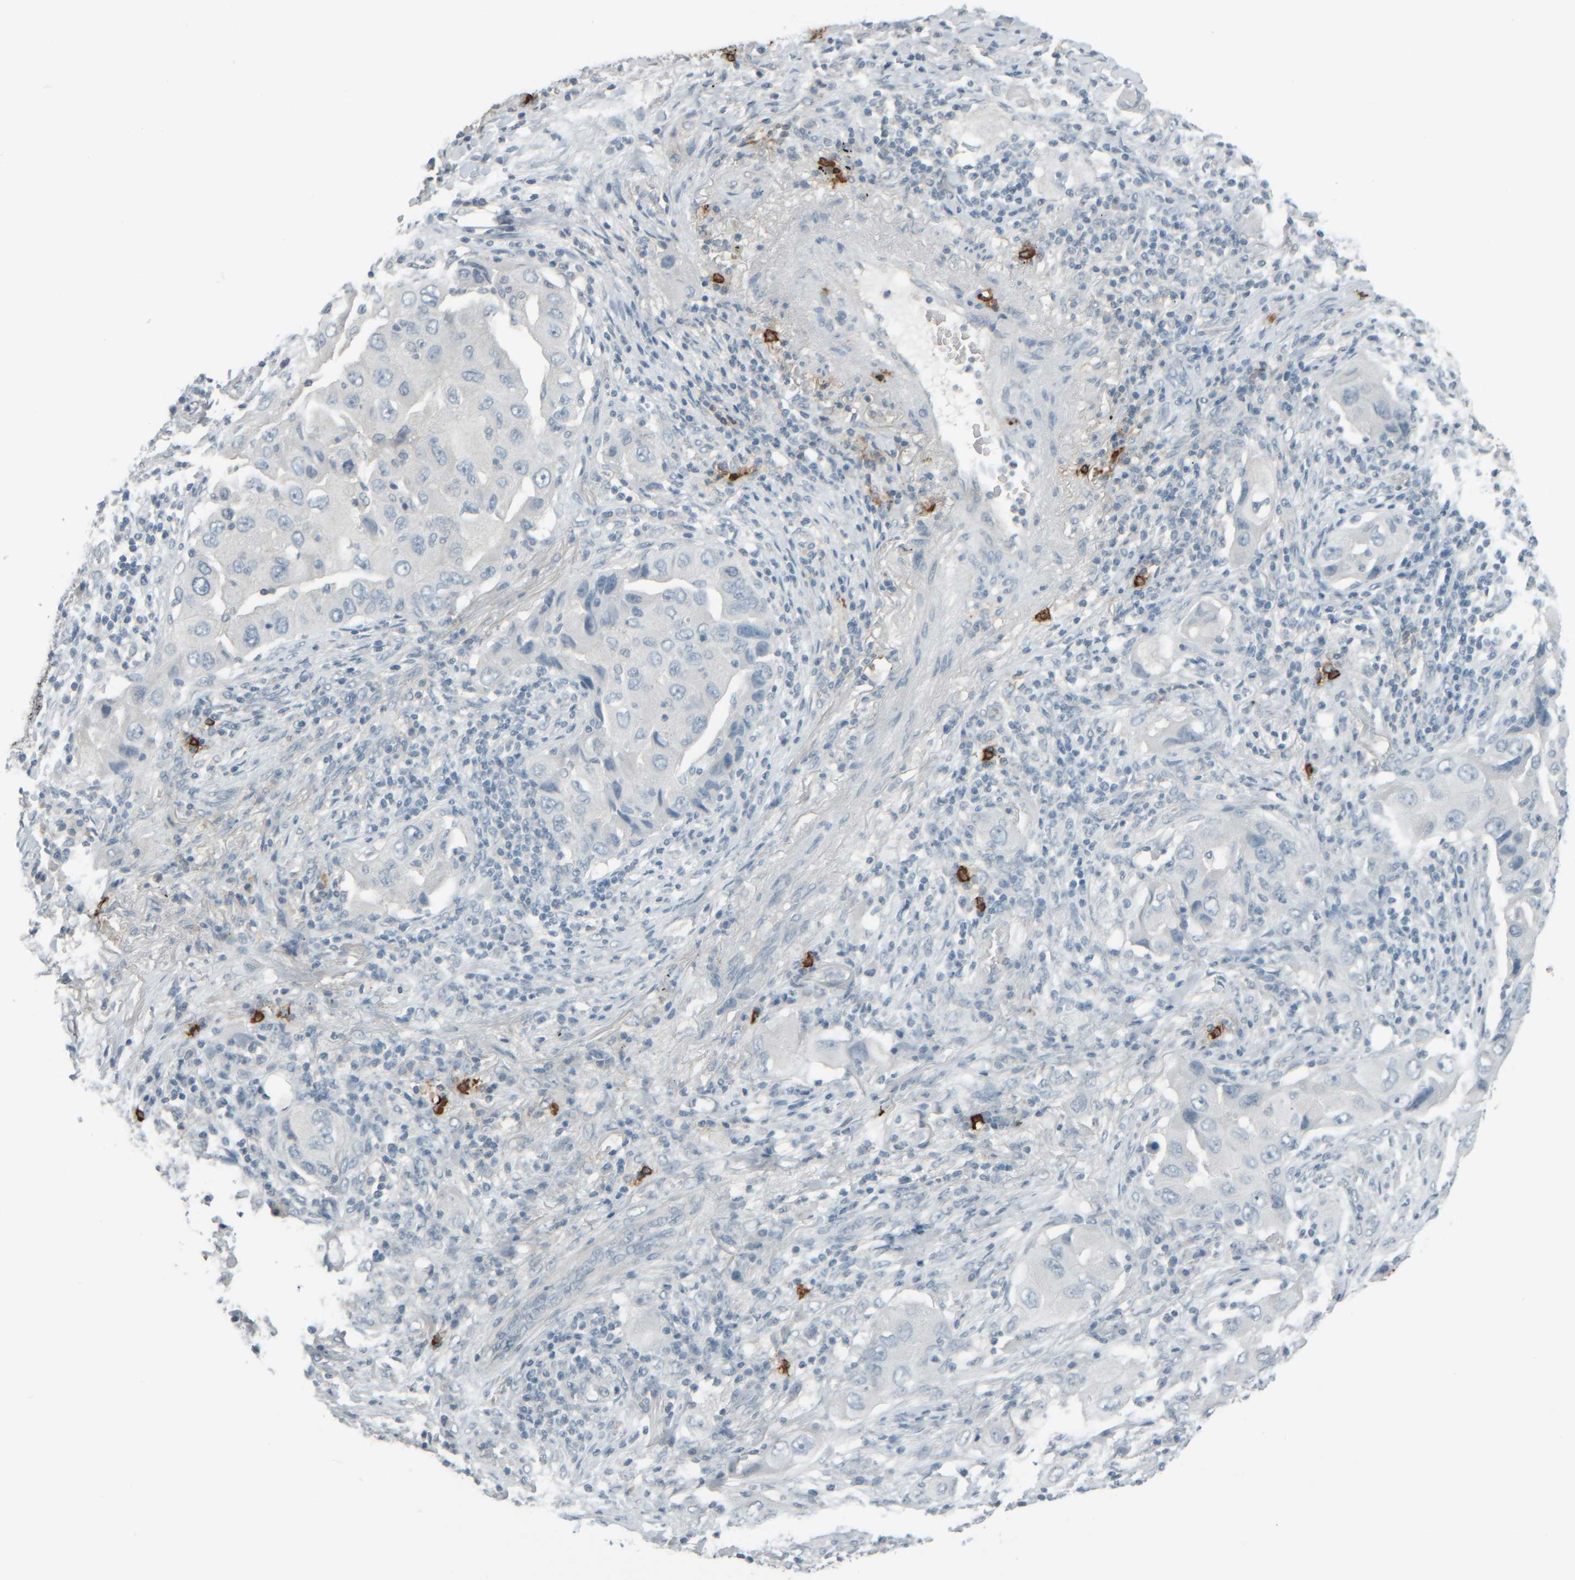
{"staining": {"intensity": "negative", "quantity": "none", "location": "none"}, "tissue": "lung cancer", "cell_type": "Tumor cells", "image_type": "cancer", "snomed": [{"axis": "morphology", "description": "Adenocarcinoma, NOS"}, {"axis": "topography", "description": "Lung"}], "caption": "Tumor cells are negative for brown protein staining in lung cancer.", "gene": "TPSAB1", "patient": {"sex": "female", "age": 65}}